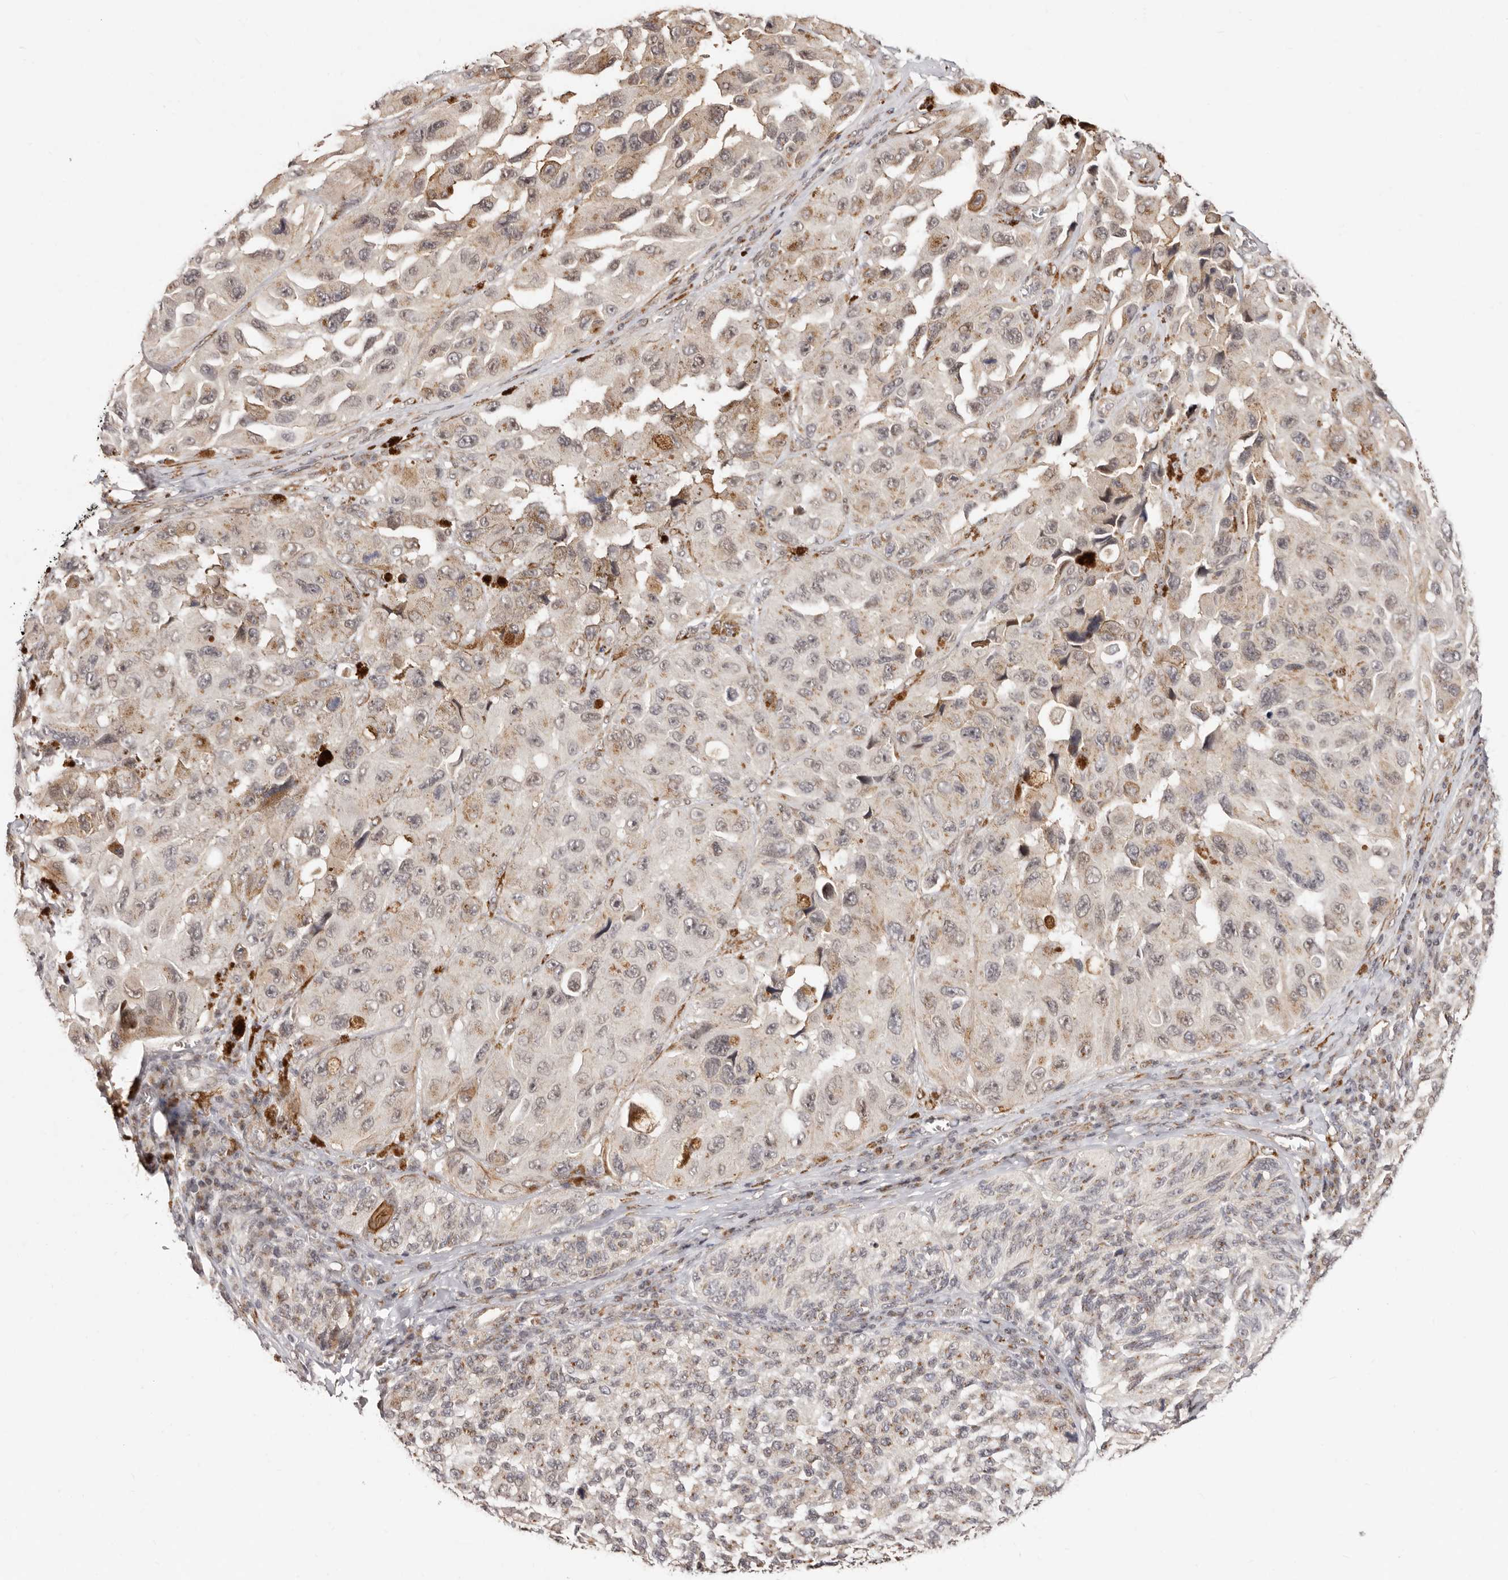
{"staining": {"intensity": "negative", "quantity": "none", "location": "none"}, "tissue": "melanoma", "cell_type": "Tumor cells", "image_type": "cancer", "snomed": [{"axis": "morphology", "description": "Malignant melanoma, NOS"}, {"axis": "topography", "description": "Skin"}], "caption": "This is a micrograph of IHC staining of malignant melanoma, which shows no positivity in tumor cells.", "gene": "SRCAP", "patient": {"sex": "female", "age": 73}}